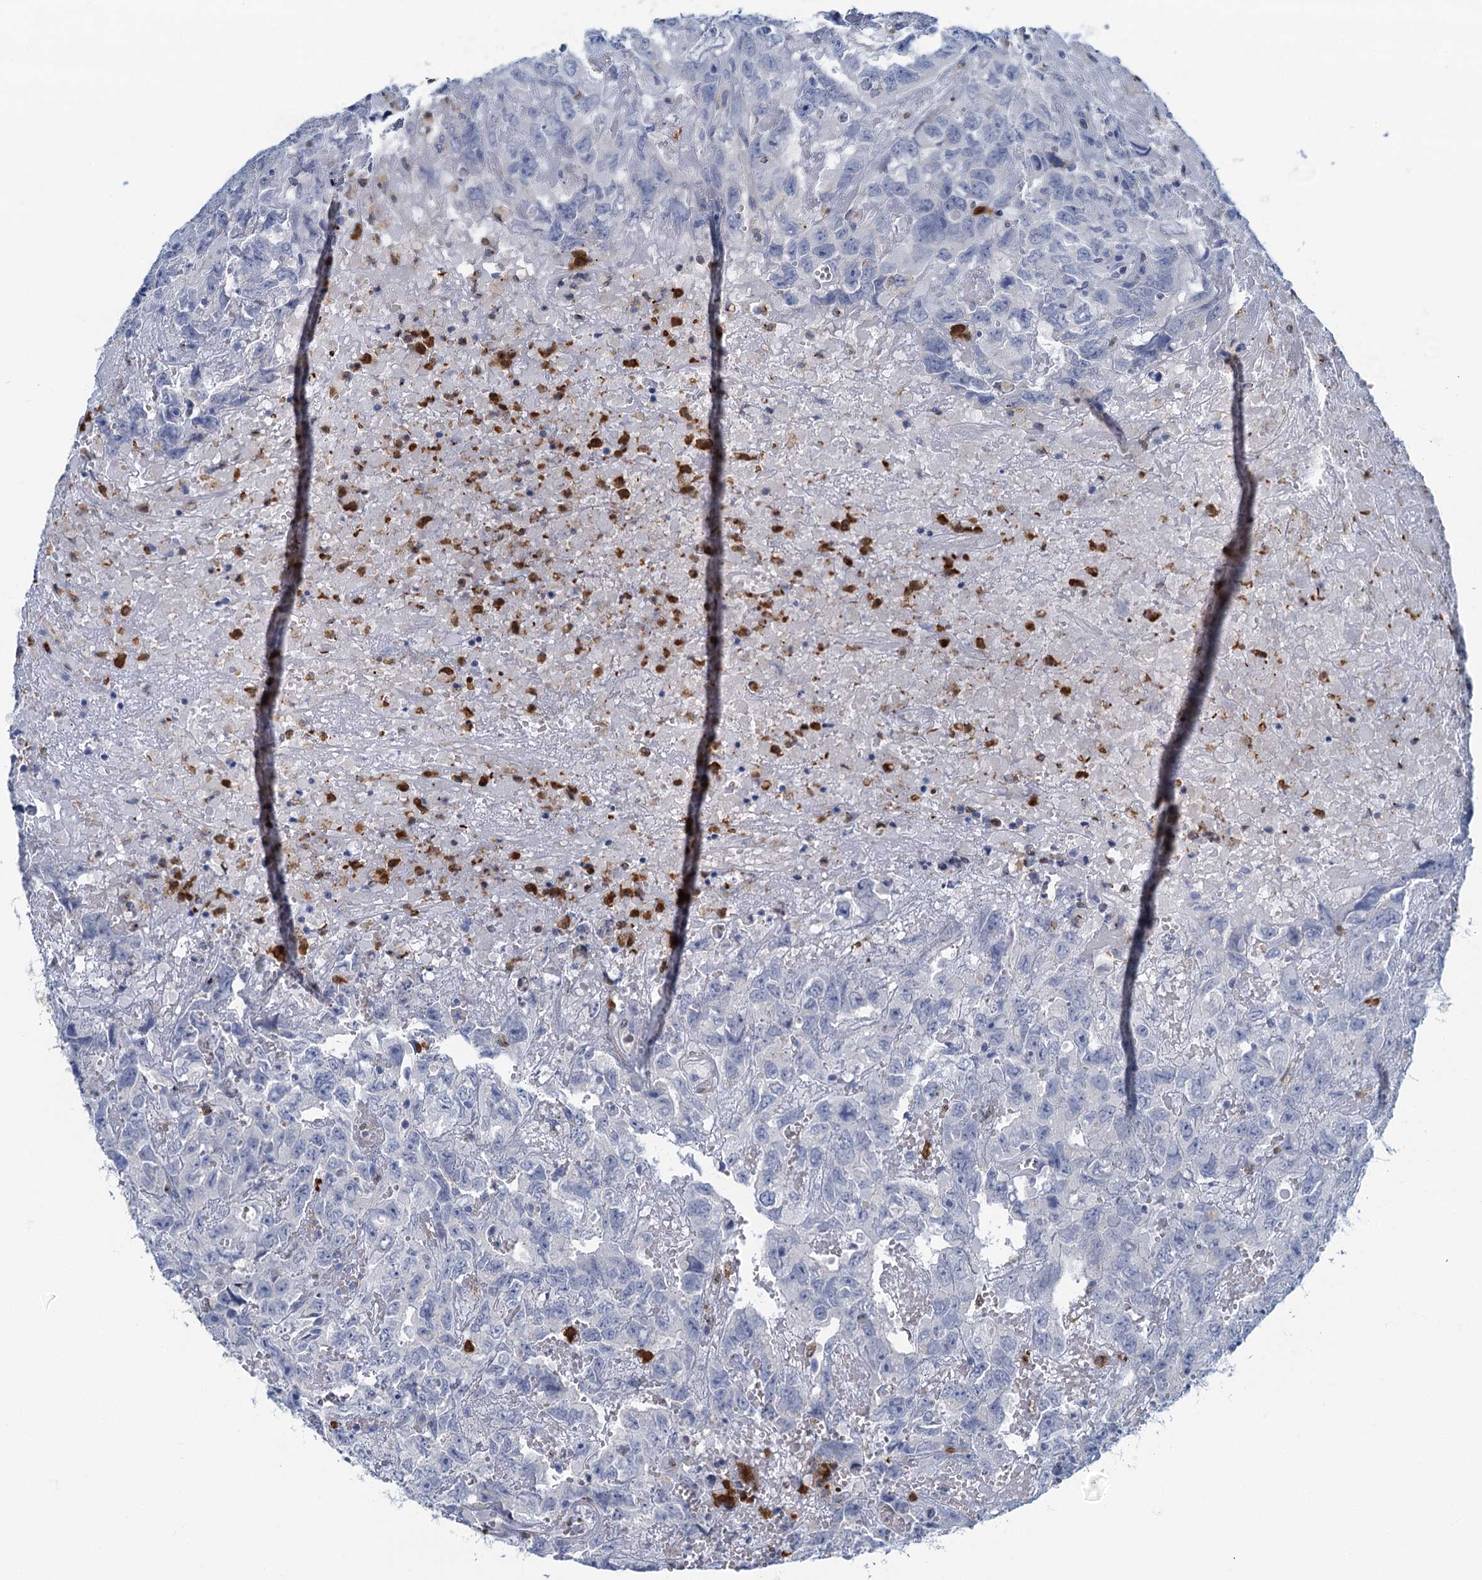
{"staining": {"intensity": "negative", "quantity": "none", "location": "none"}, "tissue": "testis cancer", "cell_type": "Tumor cells", "image_type": "cancer", "snomed": [{"axis": "morphology", "description": "Carcinoma, Embryonal, NOS"}, {"axis": "topography", "description": "Testis"}], "caption": "Human testis embryonal carcinoma stained for a protein using IHC demonstrates no staining in tumor cells.", "gene": "ANKDD1A", "patient": {"sex": "male", "age": 45}}